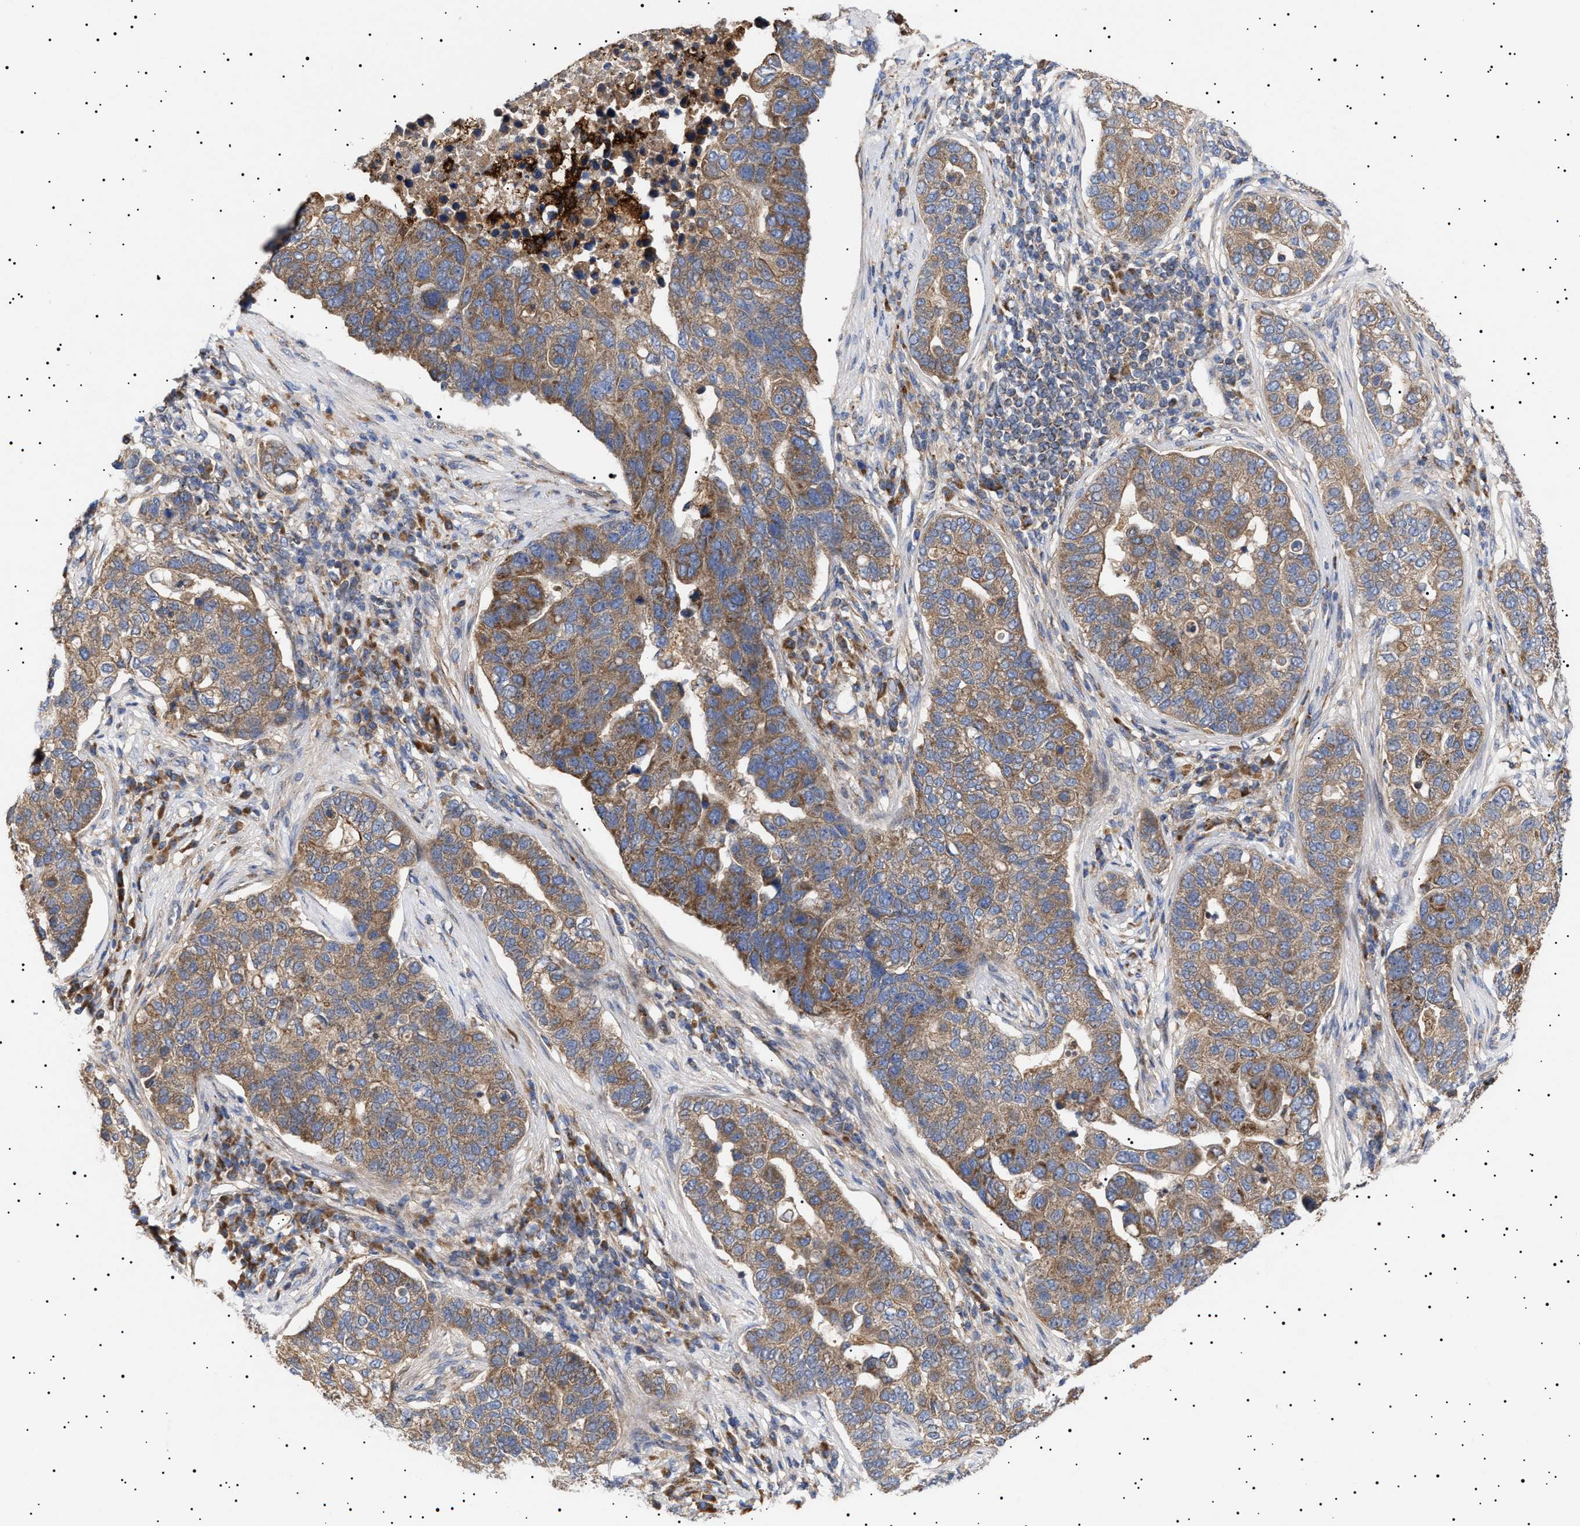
{"staining": {"intensity": "moderate", "quantity": ">75%", "location": "cytoplasmic/membranous"}, "tissue": "pancreatic cancer", "cell_type": "Tumor cells", "image_type": "cancer", "snomed": [{"axis": "morphology", "description": "Adenocarcinoma, NOS"}, {"axis": "topography", "description": "Pancreas"}], "caption": "Protein positivity by immunohistochemistry shows moderate cytoplasmic/membranous staining in about >75% of tumor cells in pancreatic adenocarcinoma.", "gene": "MRPL10", "patient": {"sex": "female", "age": 61}}